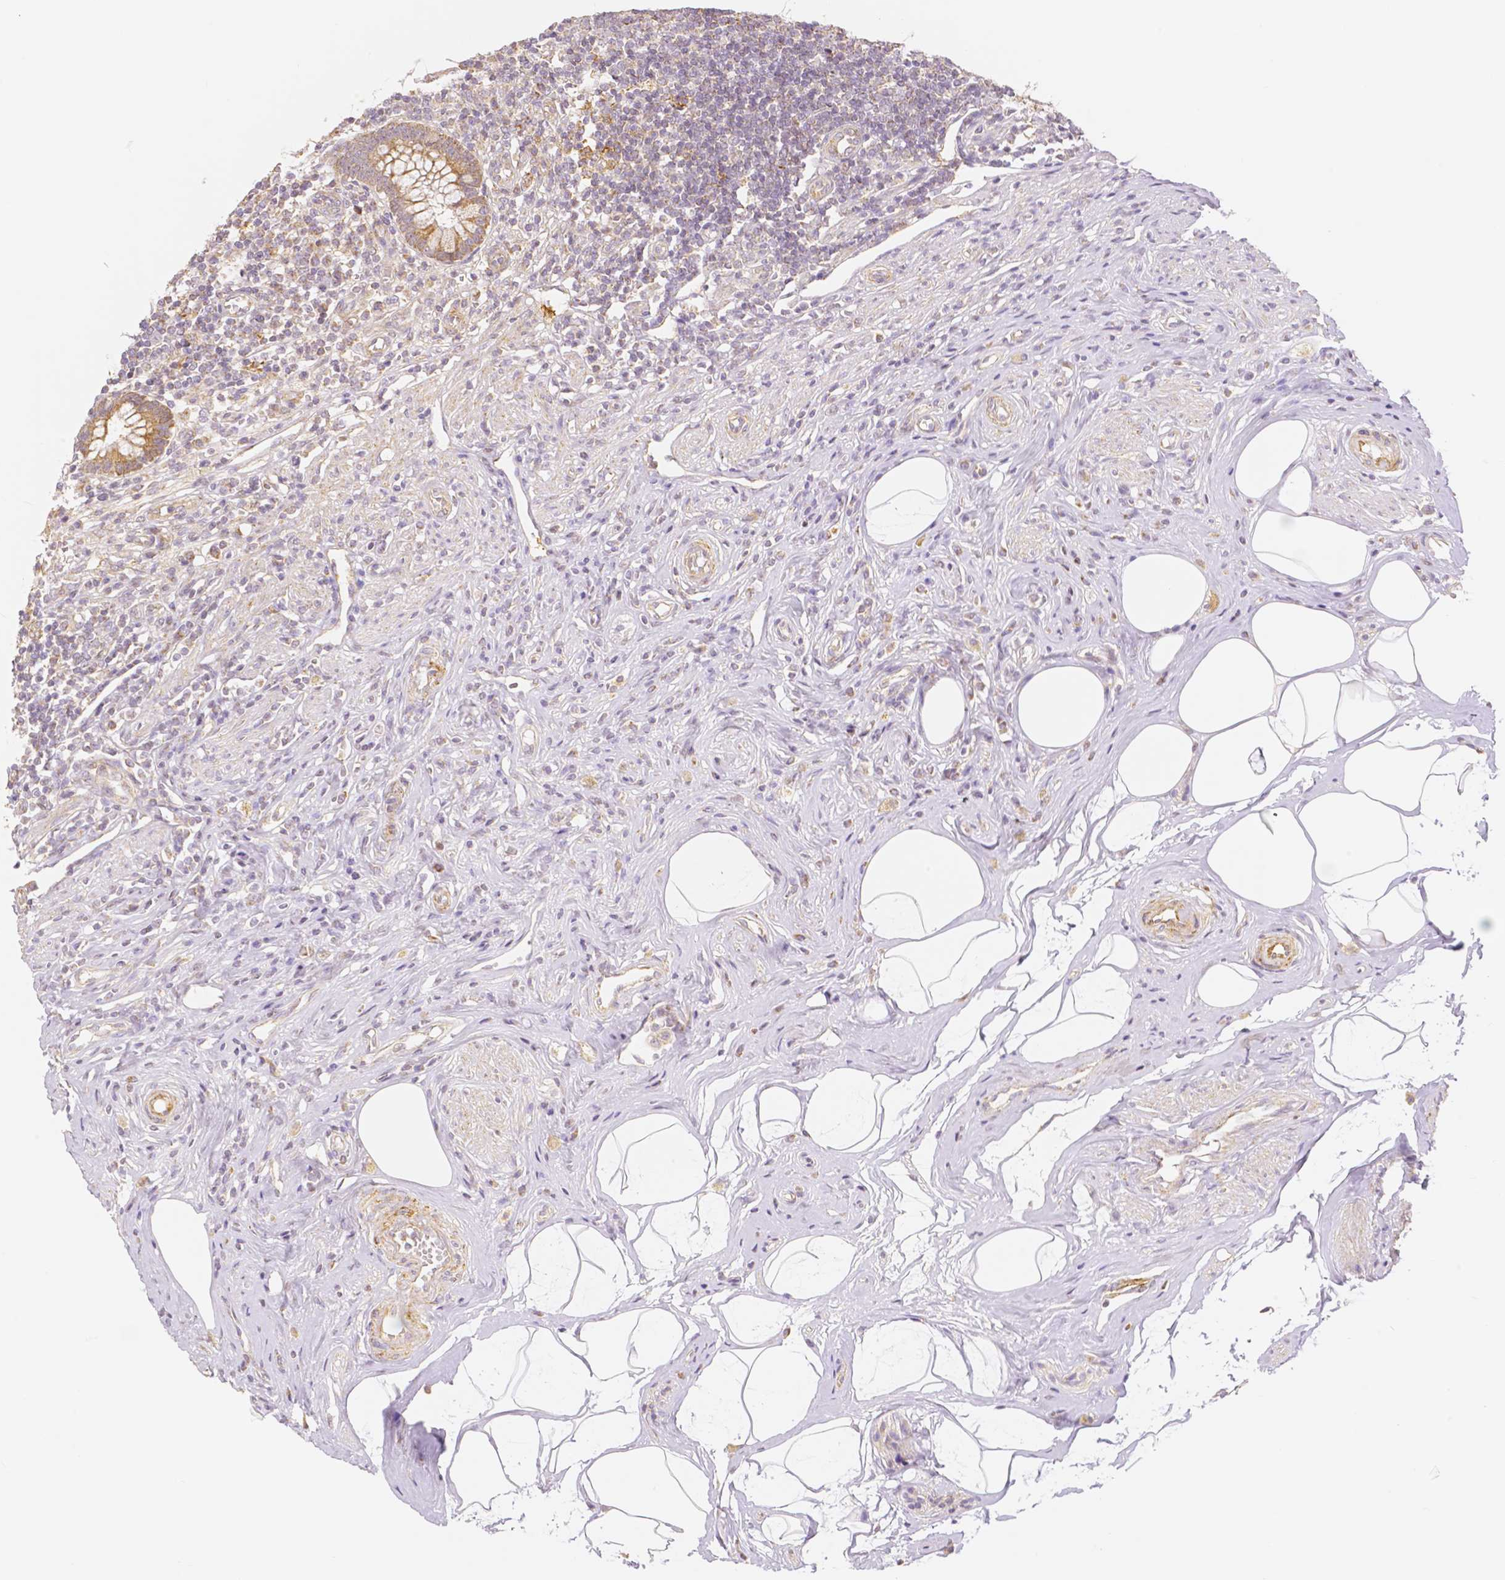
{"staining": {"intensity": "moderate", "quantity": ">75%", "location": "cytoplasmic/membranous"}, "tissue": "appendix", "cell_type": "Glandular cells", "image_type": "normal", "snomed": [{"axis": "morphology", "description": "Normal tissue, NOS"}, {"axis": "topography", "description": "Appendix"}], "caption": "This histopathology image shows immunohistochemistry (IHC) staining of normal appendix, with medium moderate cytoplasmic/membranous expression in about >75% of glandular cells.", "gene": "RHOT1", "patient": {"sex": "female", "age": 56}}